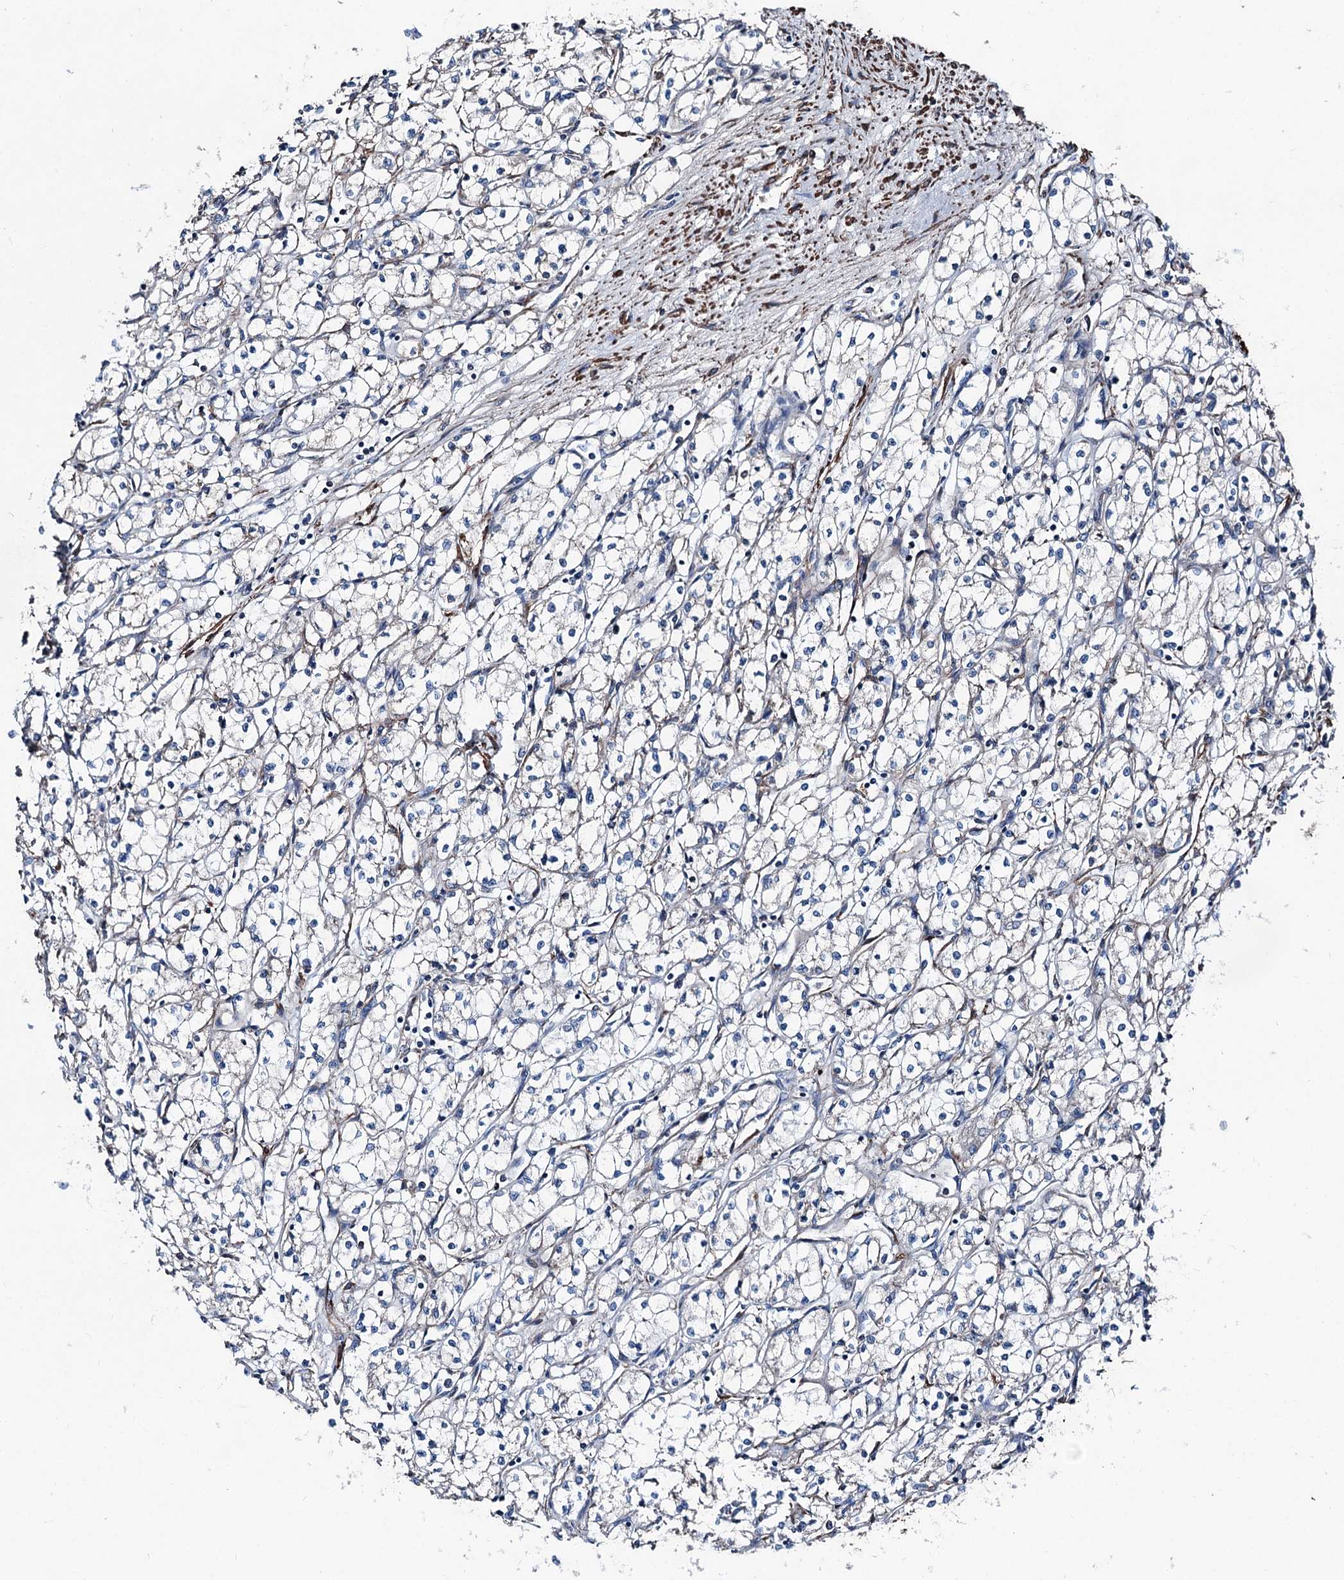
{"staining": {"intensity": "negative", "quantity": "none", "location": "none"}, "tissue": "renal cancer", "cell_type": "Tumor cells", "image_type": "cancer", "snomed": [{"axis": "morphology", "description": "Adenocarcinoma, NOS"}, {"axis": "topography", "description": "Kidney"}], "caption": "This is a photomicrograph of immunohistochemistry staining of renal adenocarcinoma, which shows no expression in tumor cells. (DAB (3,3'-diaminobenzidine) IHC visualized using brightfield microscopy, high magnification).", "gene": "DDIAS", "patient": {"sex": "male", "age": 59}}